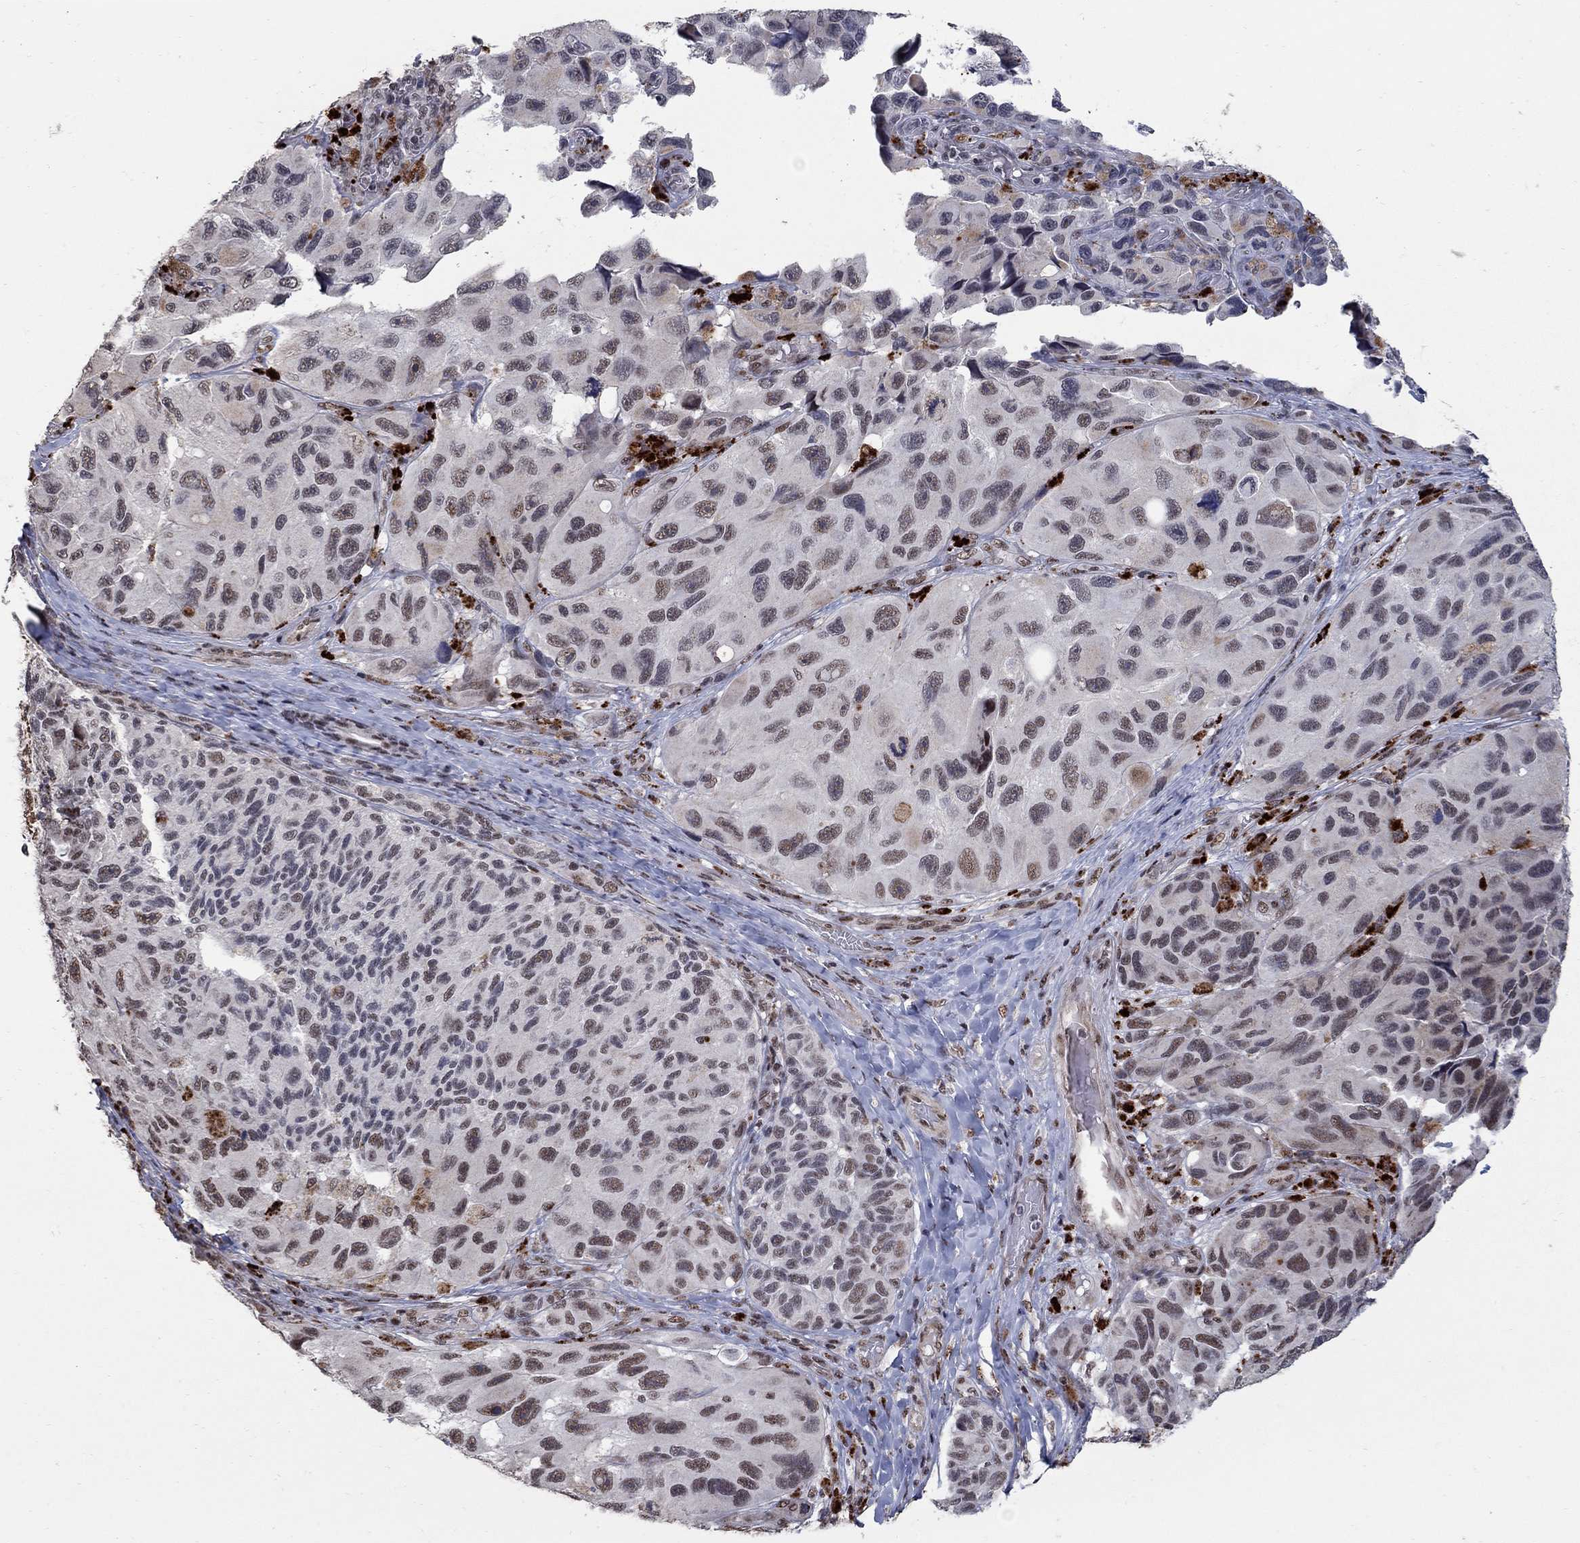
{"staining": {"intensity": "weak", "quantity": "<25%", "location": "nuclear"}, "tissue": "melanoma", "cell_type": "Tumor cells", "image_type": "cancer", "snomed": [{"axis": "morphology", "description": "Malignant melanoma, NOS"}, {"axis": "topography", "description": "Skin"}], "caption": "This is an immunohistochemistry (IHC) histopathology image of malignant melanoma. There is no positivity in tumor cells.", "gene": "PNISR", "patient": {"sex": "female", "age": 73}}